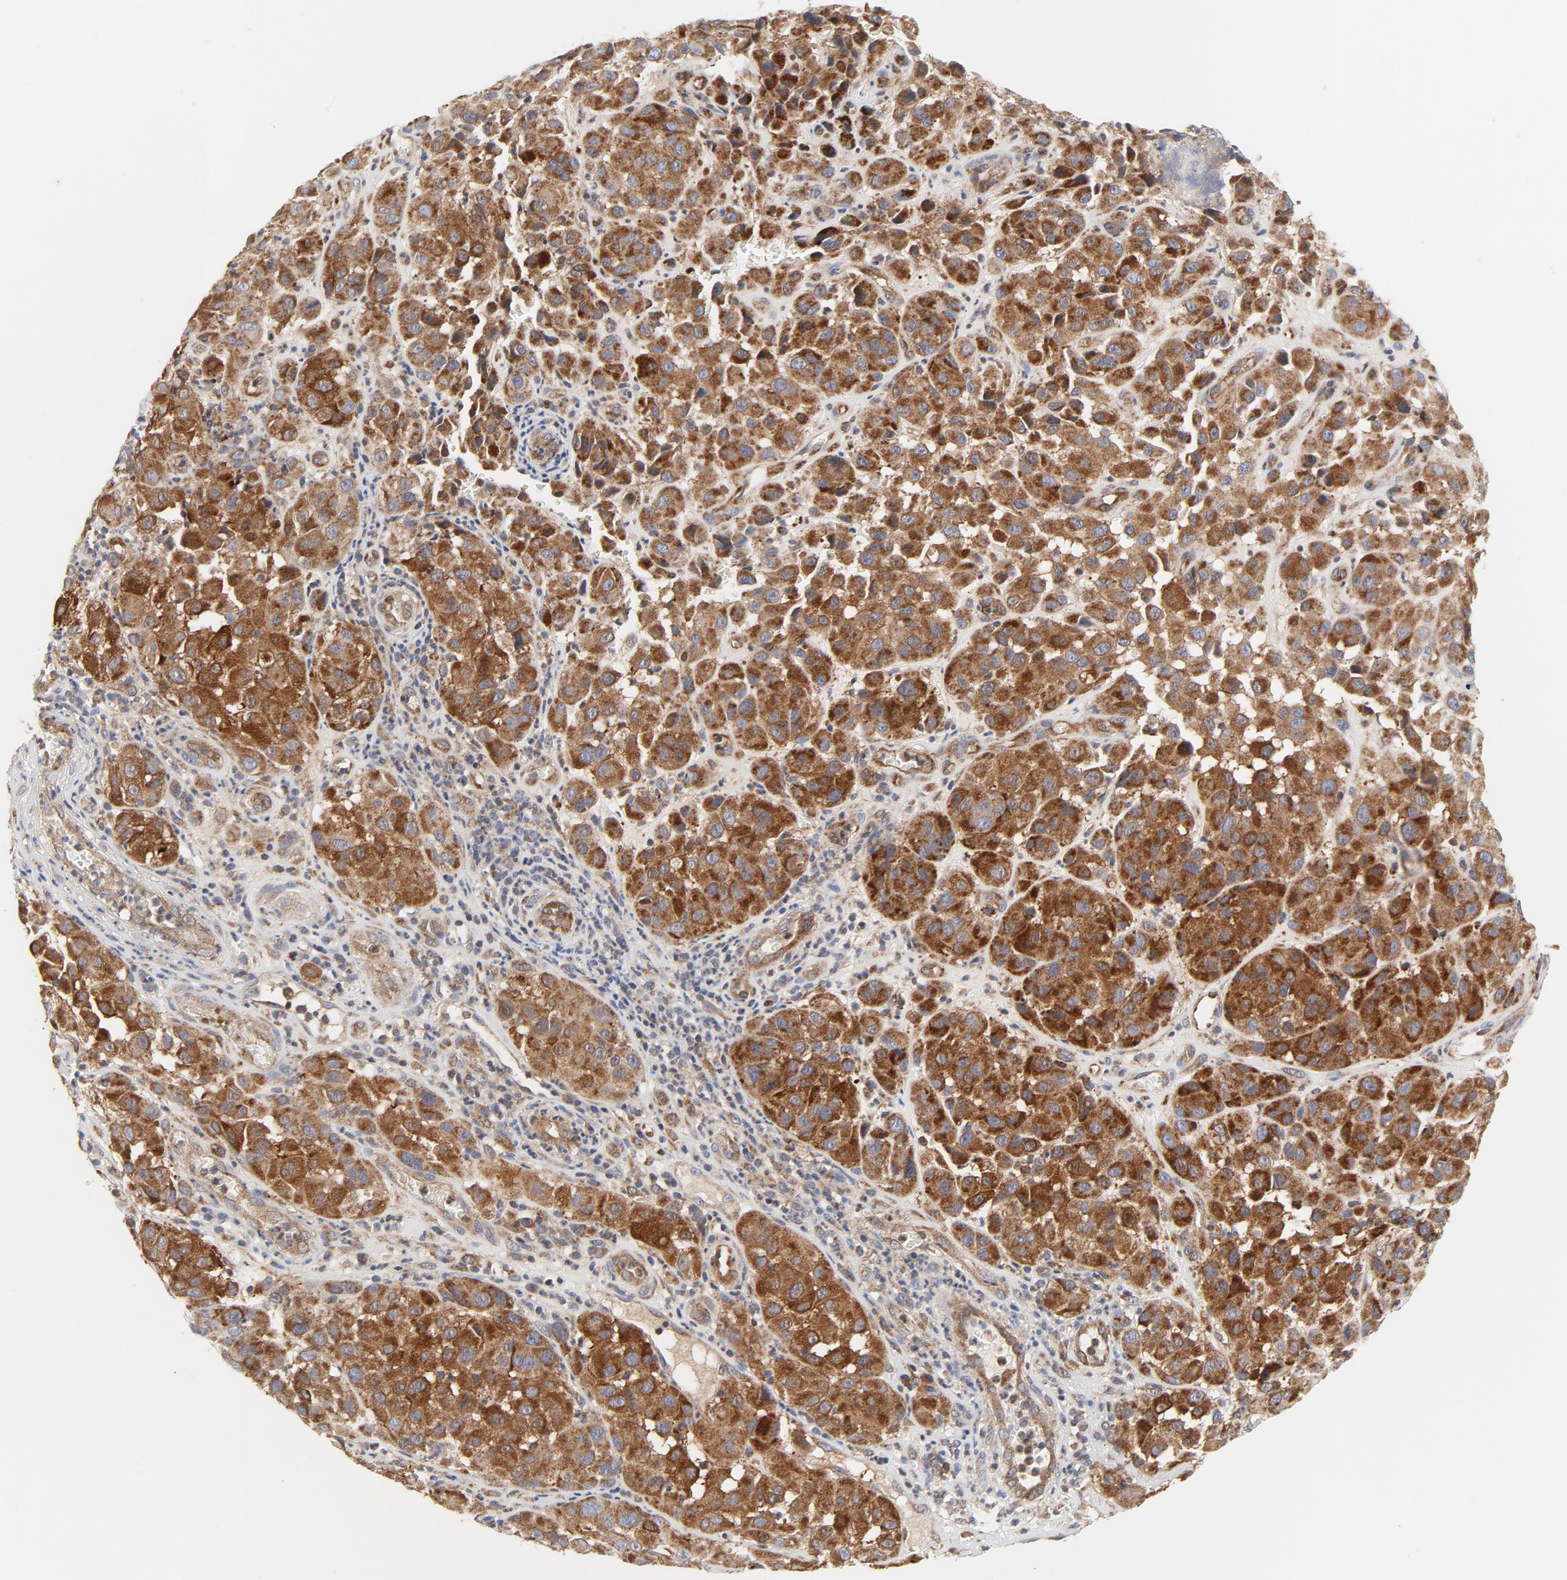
{"staining": {"intensity": "strong", "quantity": ">75%", "location": "cytoplasmic/membranous"}, "tissue": "melanoma", "cell_type": "Tumor cells", "image_type": "cancer", "snomed": [{"axis": "morphology", "description": "Malignant melanoma, NOS"}, {"axis": "topography", "description": "Skin"}], "caption": "Melanoma stained with immunohistochemistry (IHC) demonstrates strong cytoplasmic/membranous expression in approximately >75% of tumor cells.", "gene": "RAPGEF4", "patient": {"sex": "female", "age": 21}}